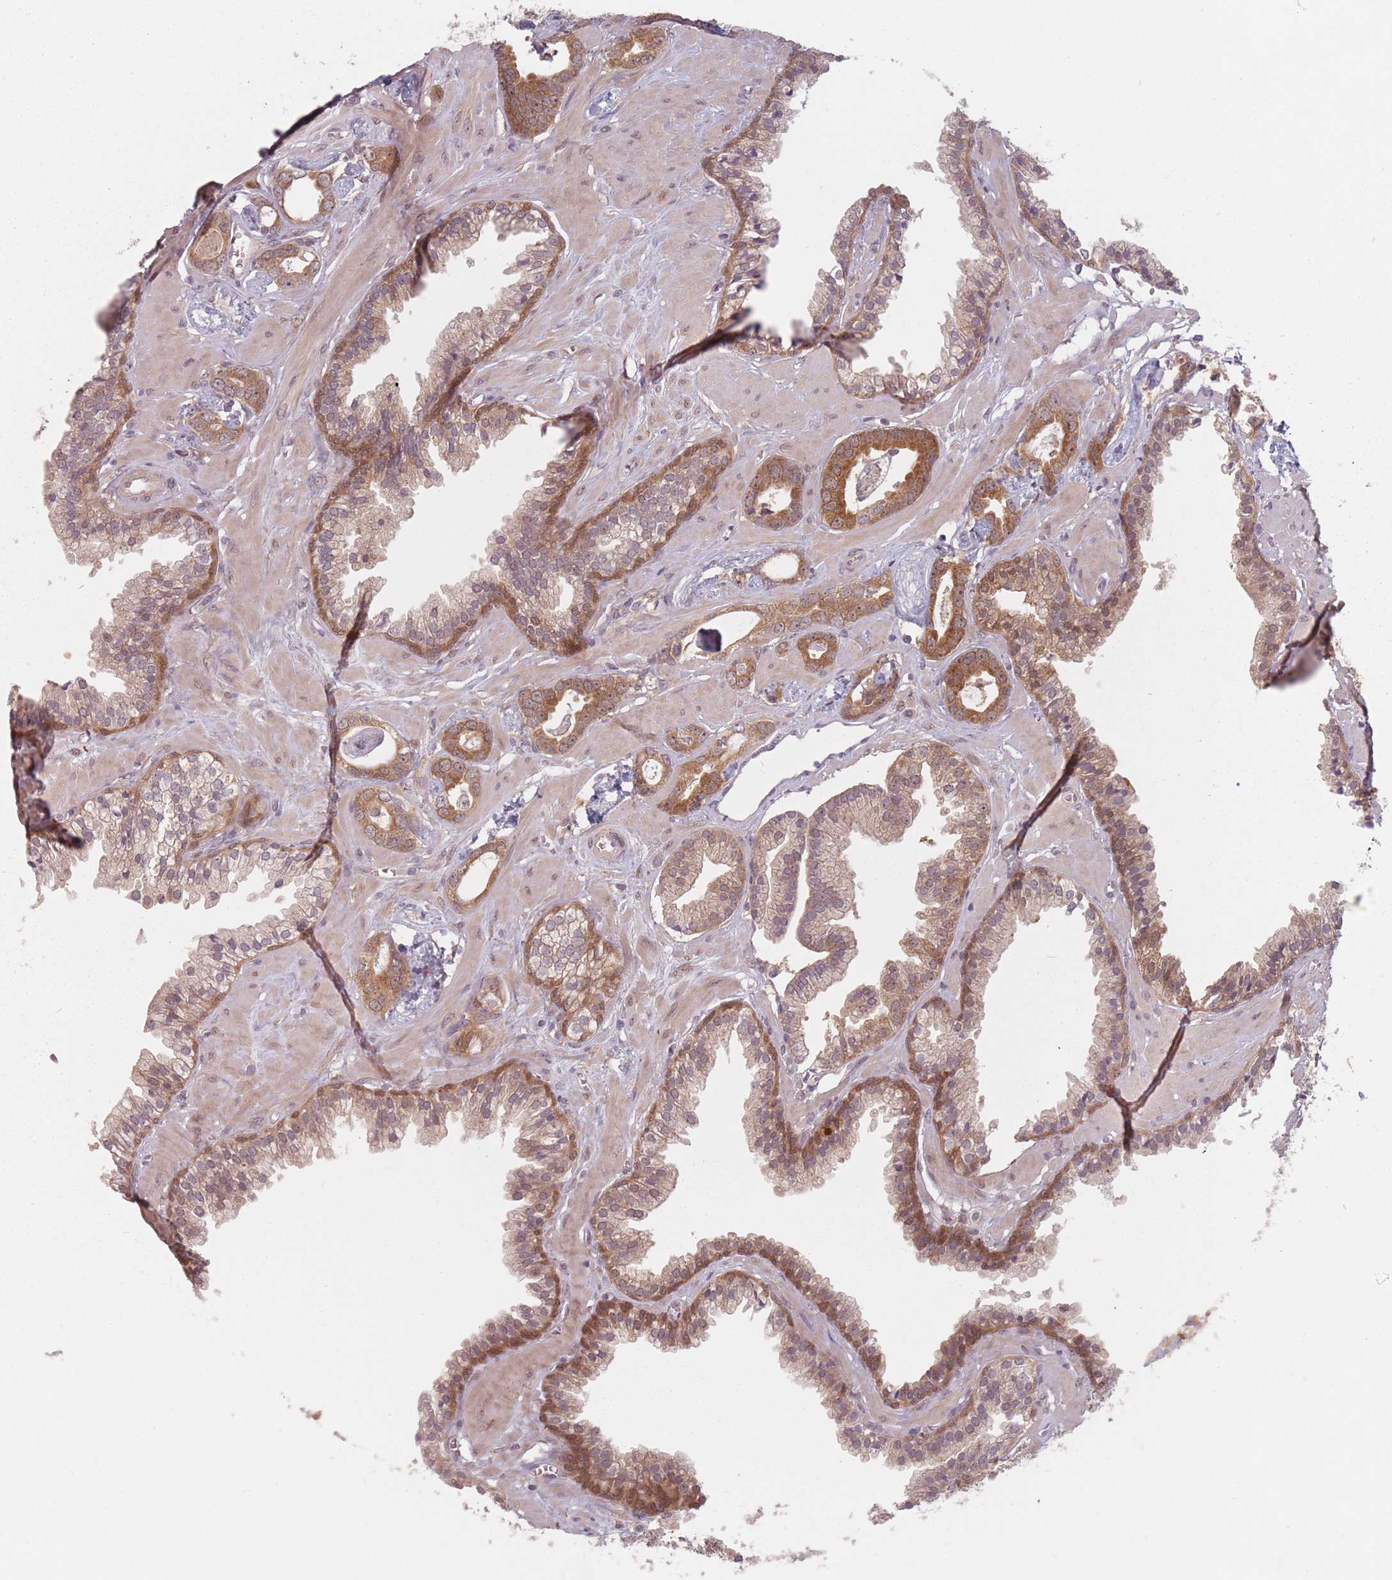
{"staining": {"intensity": "moderate", "quantity": ">75%", "location": "cytoplasmic/membranous,nuclear"}, "tissue": "prostate cancer", "cell_type": "Tumor cells", "image_type": "cancer", "snomed": [{"axis": "morphology", "description": "Adenocarcinoma, Low grade"}, {"axis": "topography", "description": "Prostate"}], "caption": "Protein staining shows moderate cytoplasmic/membranous and nuclear positivity in approximately >75% of tumor cells in prostate cancer (adenocarcinoma (low-grade)). The staining was performed using DAB to visualize the protein expression in brown, while the nuclei were stained in blue with hematoxylin (Magnification: 20x).", "gene": "NAXE", "patient": {"sex": "male", "age": 60}}